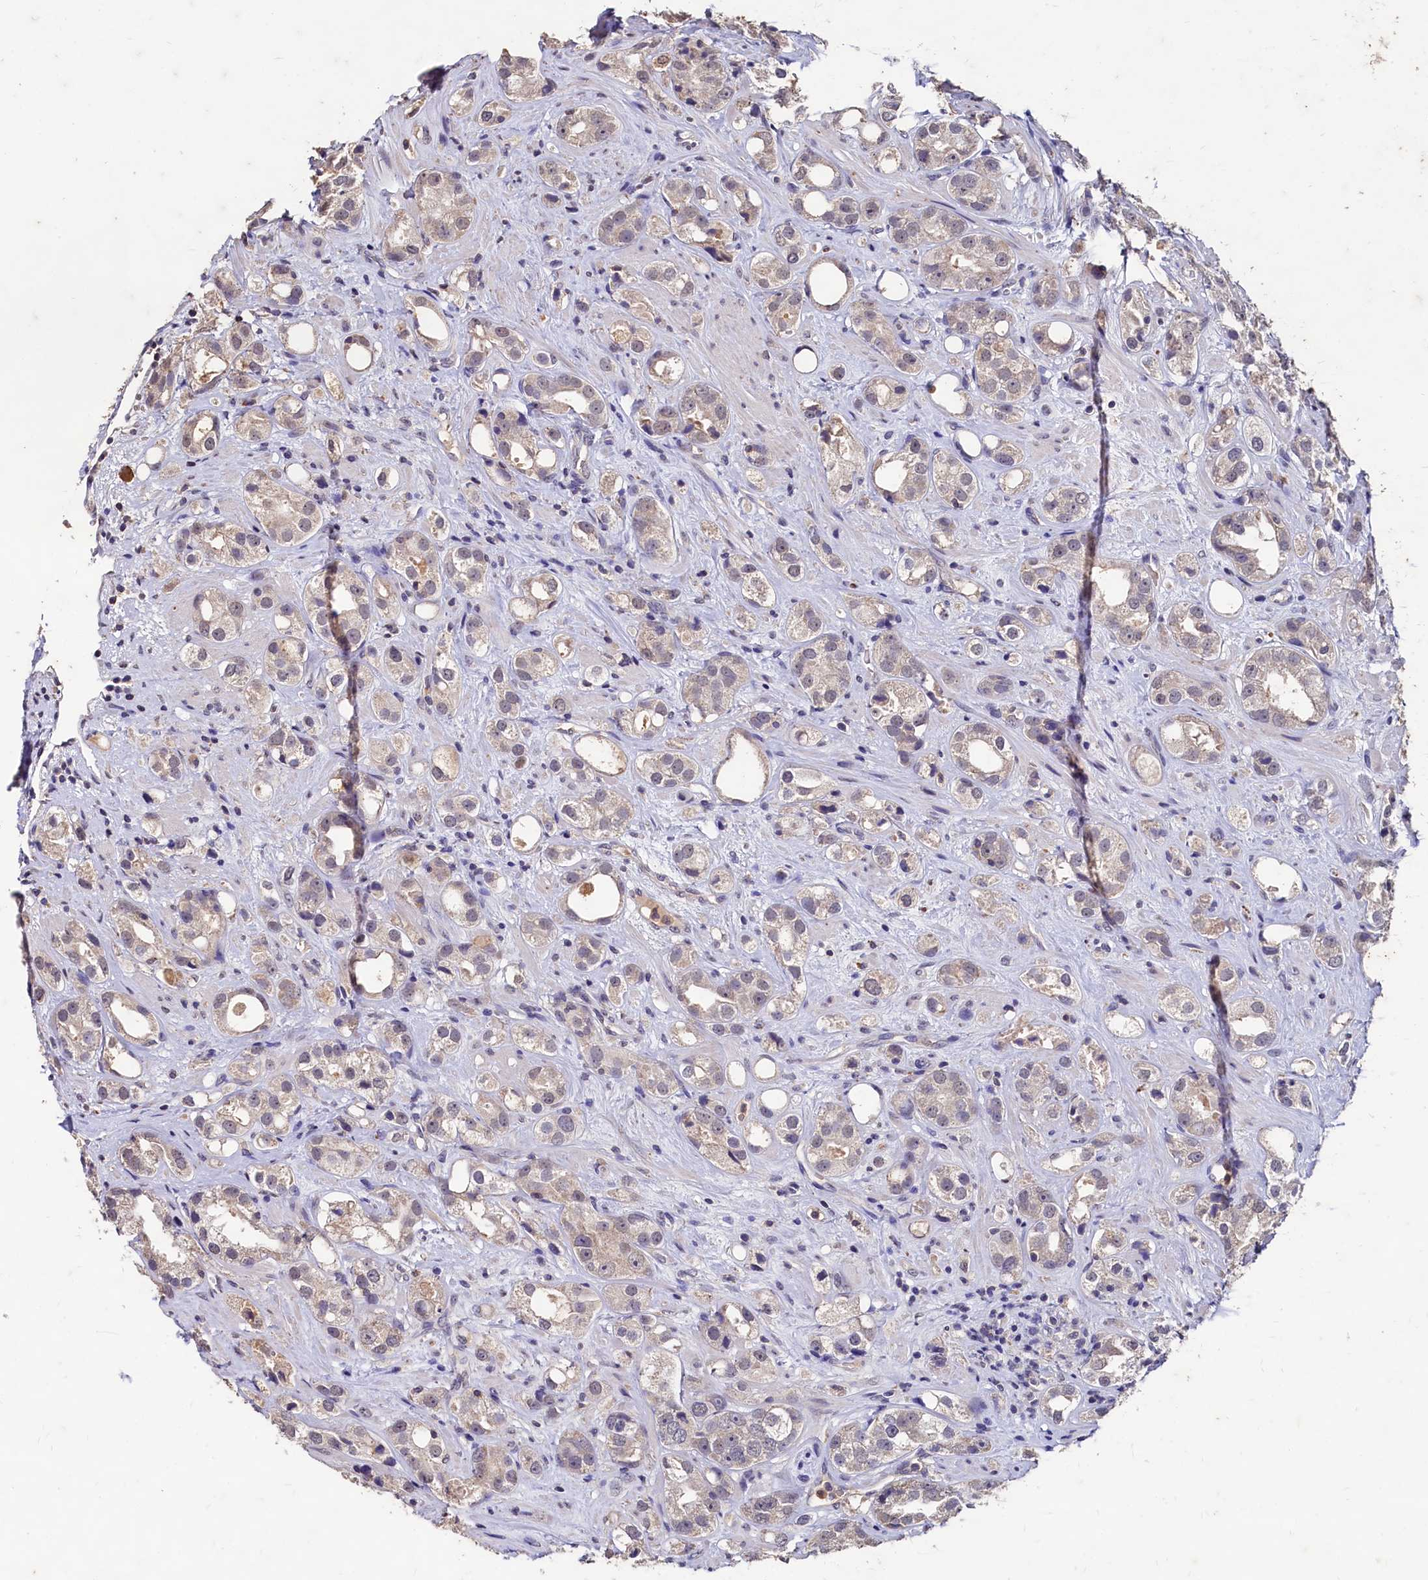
{"staining": {"intensity": "weak", "quantity": "<25%", "location": "cytoplasmic/membranous"}, "tissue": "prostate cancer", "cell_type": "Tumor cells", "image_type": "cancer", "snomed": [{"axis": "morphology", "description": "Adenocarcinoma, NOS"}, {"axis": "topography", "description": "Prostate"}], "caption": "Tumor cells are negative for protein expression in human prostate cancer (adenocarcinoma).", "gene": "CSTPP1", "patient": {"sex": "male", "age": 79}}